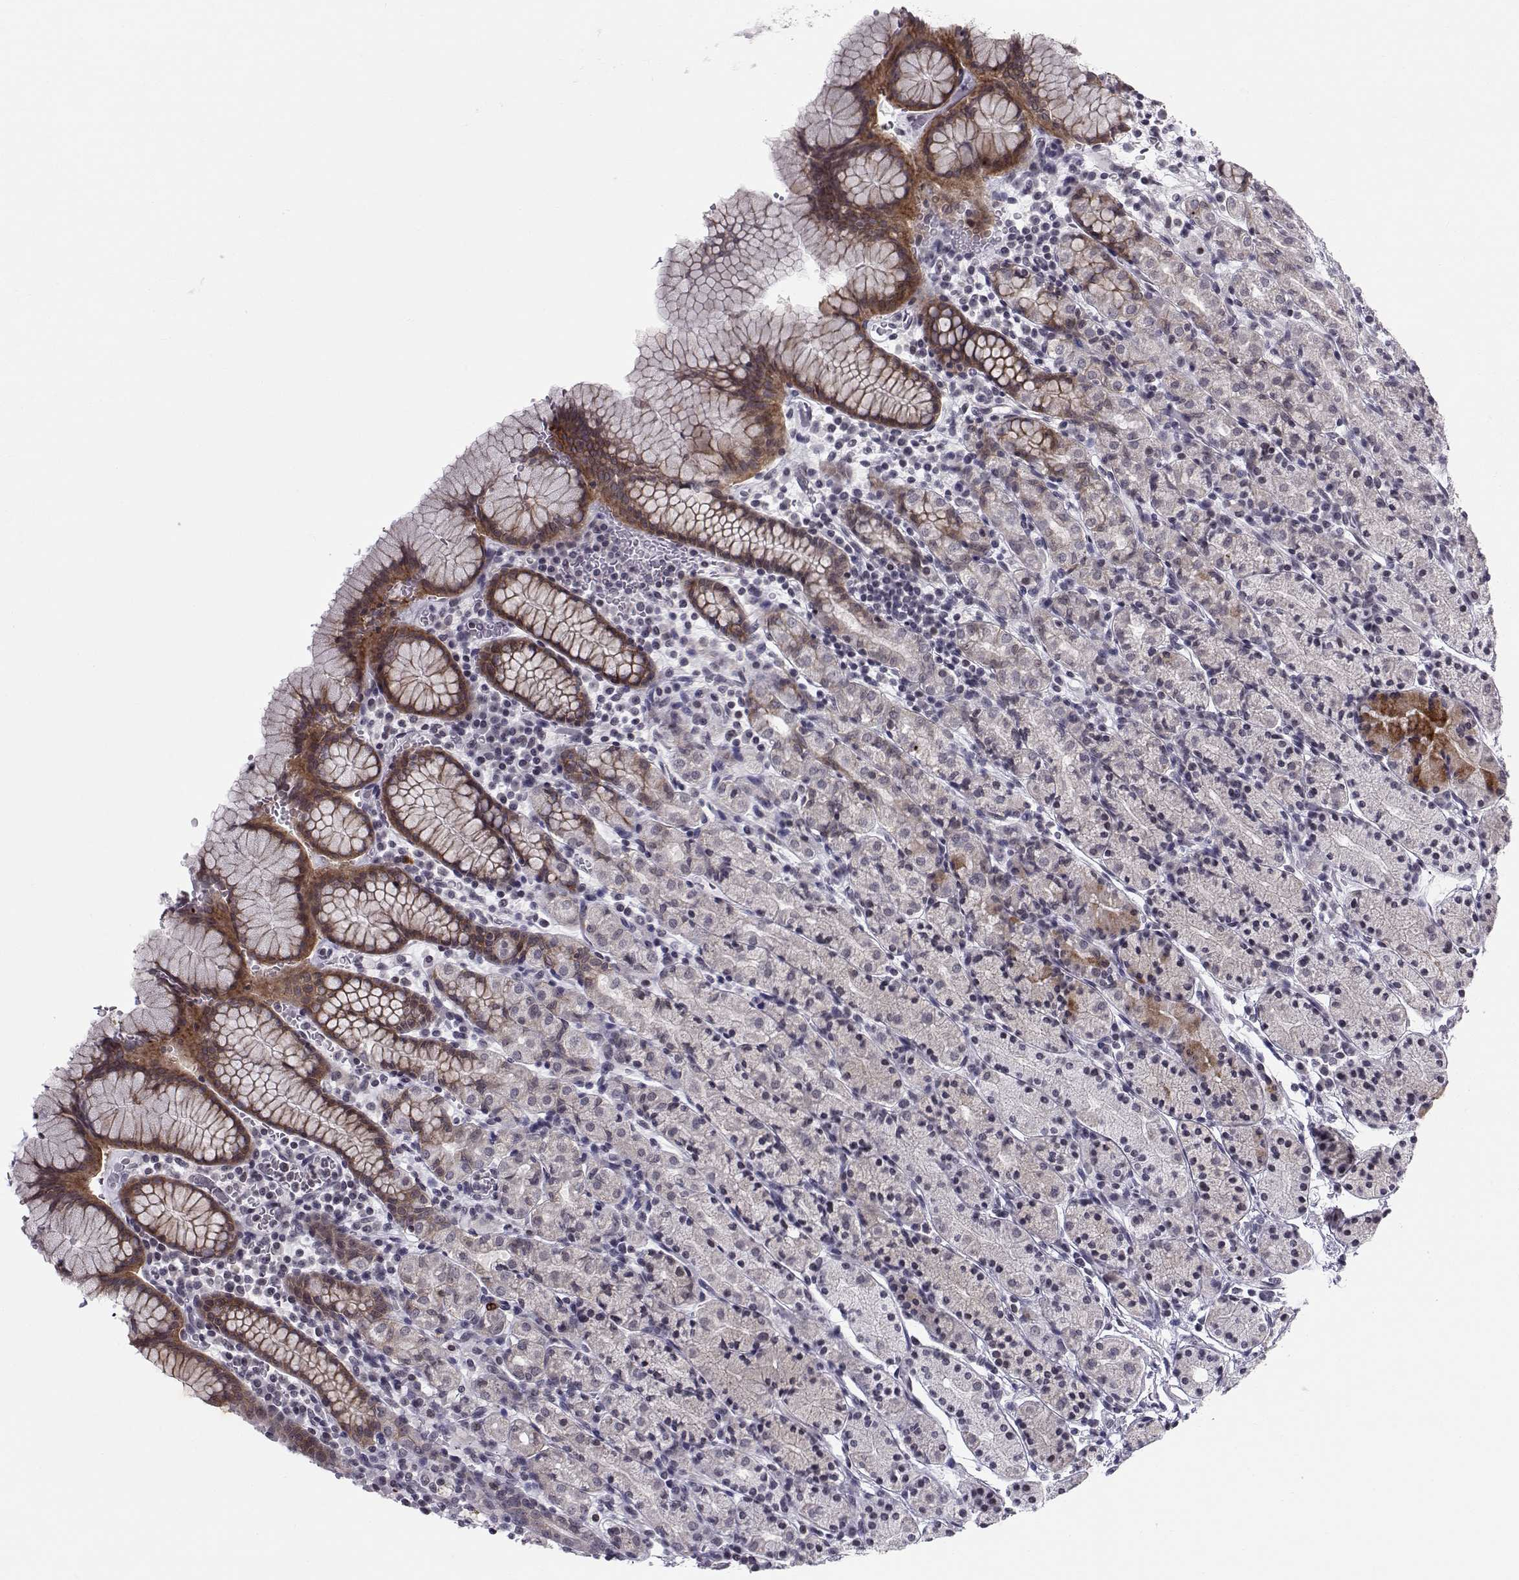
{"staining": {"intensity": "moderate", "quantity": "25%-75%", "location": "cytoplasmic/membranous"}, "tissue": "stomach", "cell_type": "Glandular cells", "image_type": "normal", "snomed": [{"axis": "morphology", "description": "Normal tissue, NOS"}, {"axis": "topography", "description": "Stomach, upper"}, {"axis": "topography", "description": "Stomach"}], "caption": "Moderate cytoplasmic/membranous protein positivity is seen in about 25%-75% of glandular cells in stomach.", "gene": "MARCHF4", "patient": {"sex": "male", "age": 62}}